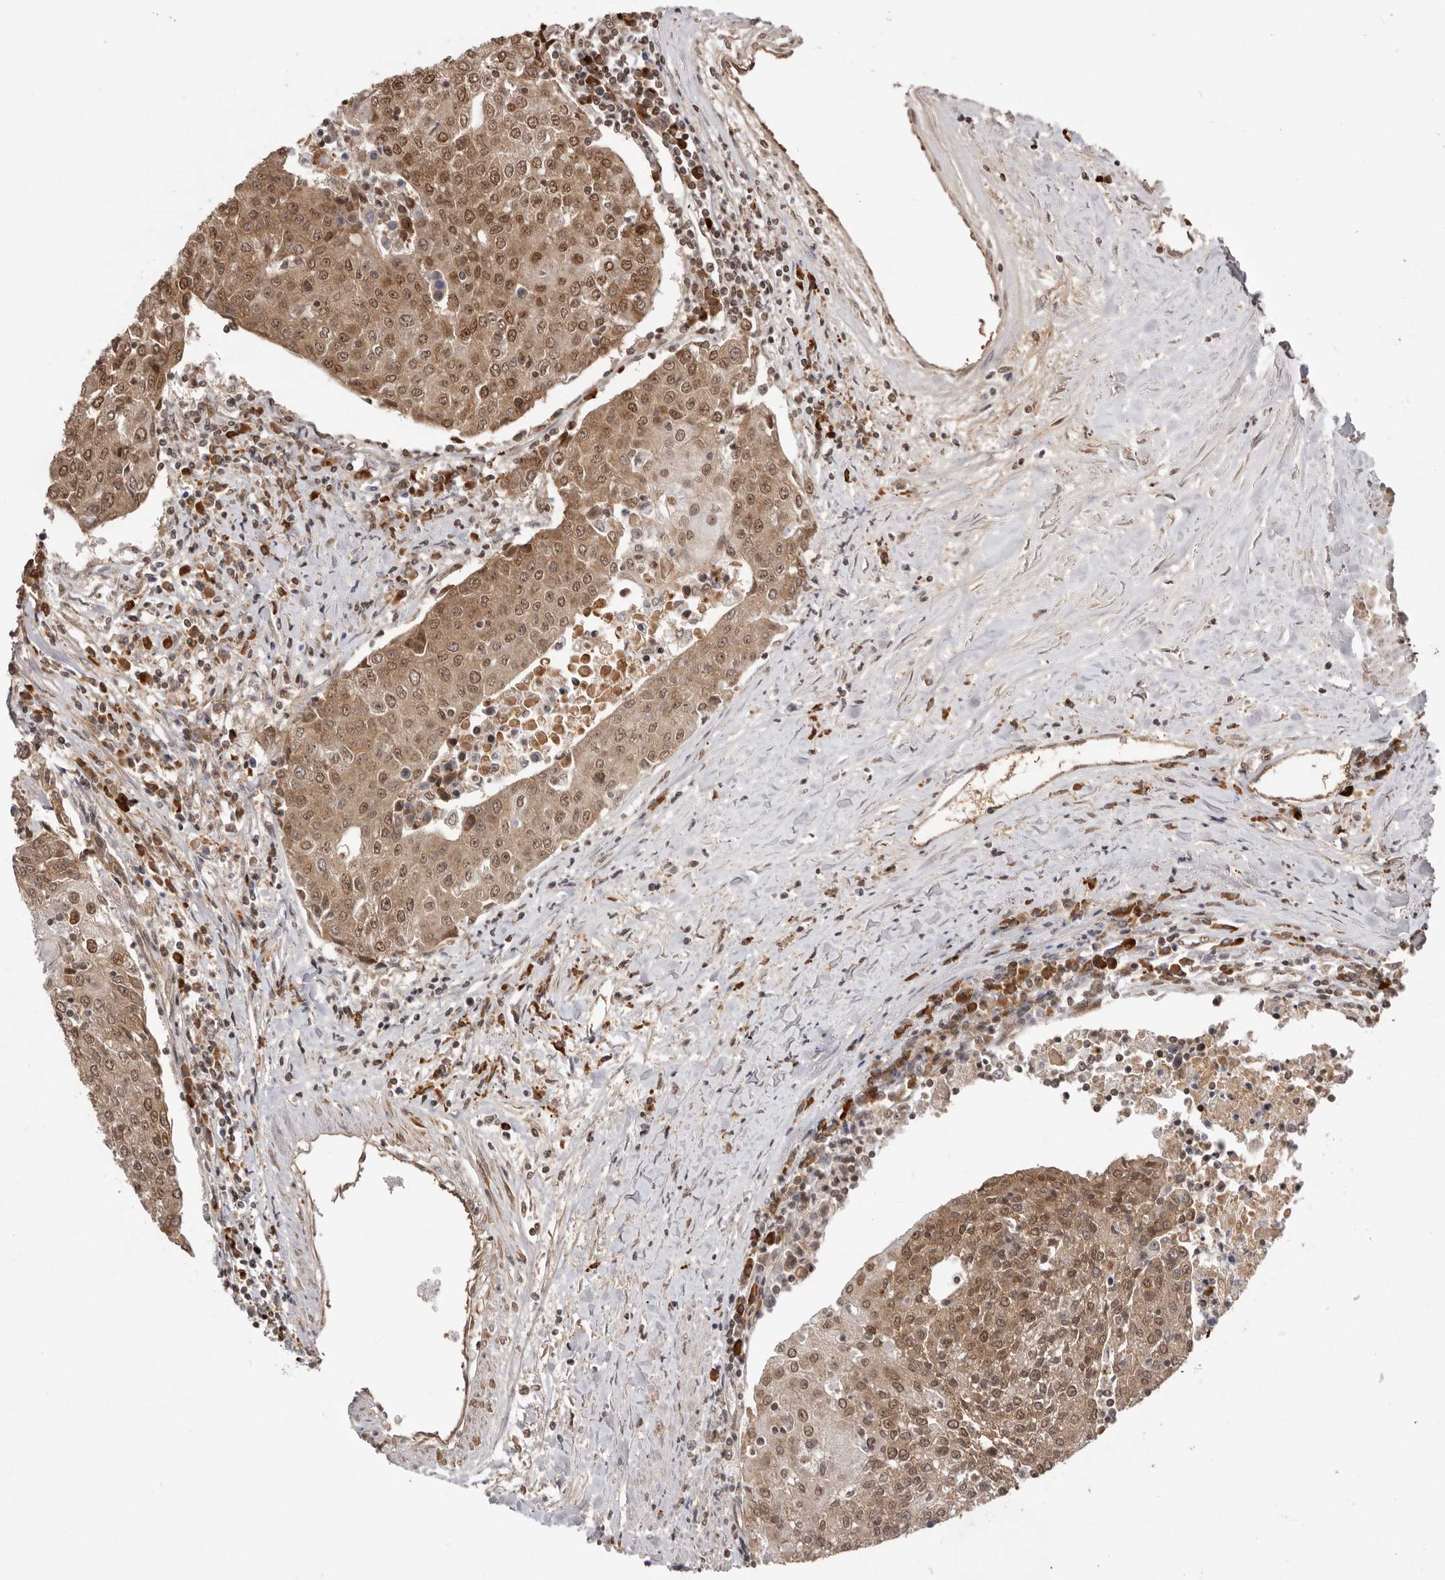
{"staining": {"intensity": "moderate", "quantity": ">75%", "location": "cytoplasmic/membranous,nuclear"}, "tissue": "urothelial cancer", "cell_type": "Tumor cells", "image_type": "cancer", "snomed": [{"axis": "morphology", "description": "Urothelial carcinoma, High grade"}, {"axis": "topography", "description": "Urinary bladder"}], "caption": "High-grade urothelial carcinoma was stained to show a protein in brown. There is medium levels of moderate cytoplasmic/membranous and nuclear expression in approximately >75% of tumor cells. The protein of interest is shown in brown color, while the nuclei are stained blue.", "gene": "CHTOP", "patient": {"sex": "female", "age": 85}}